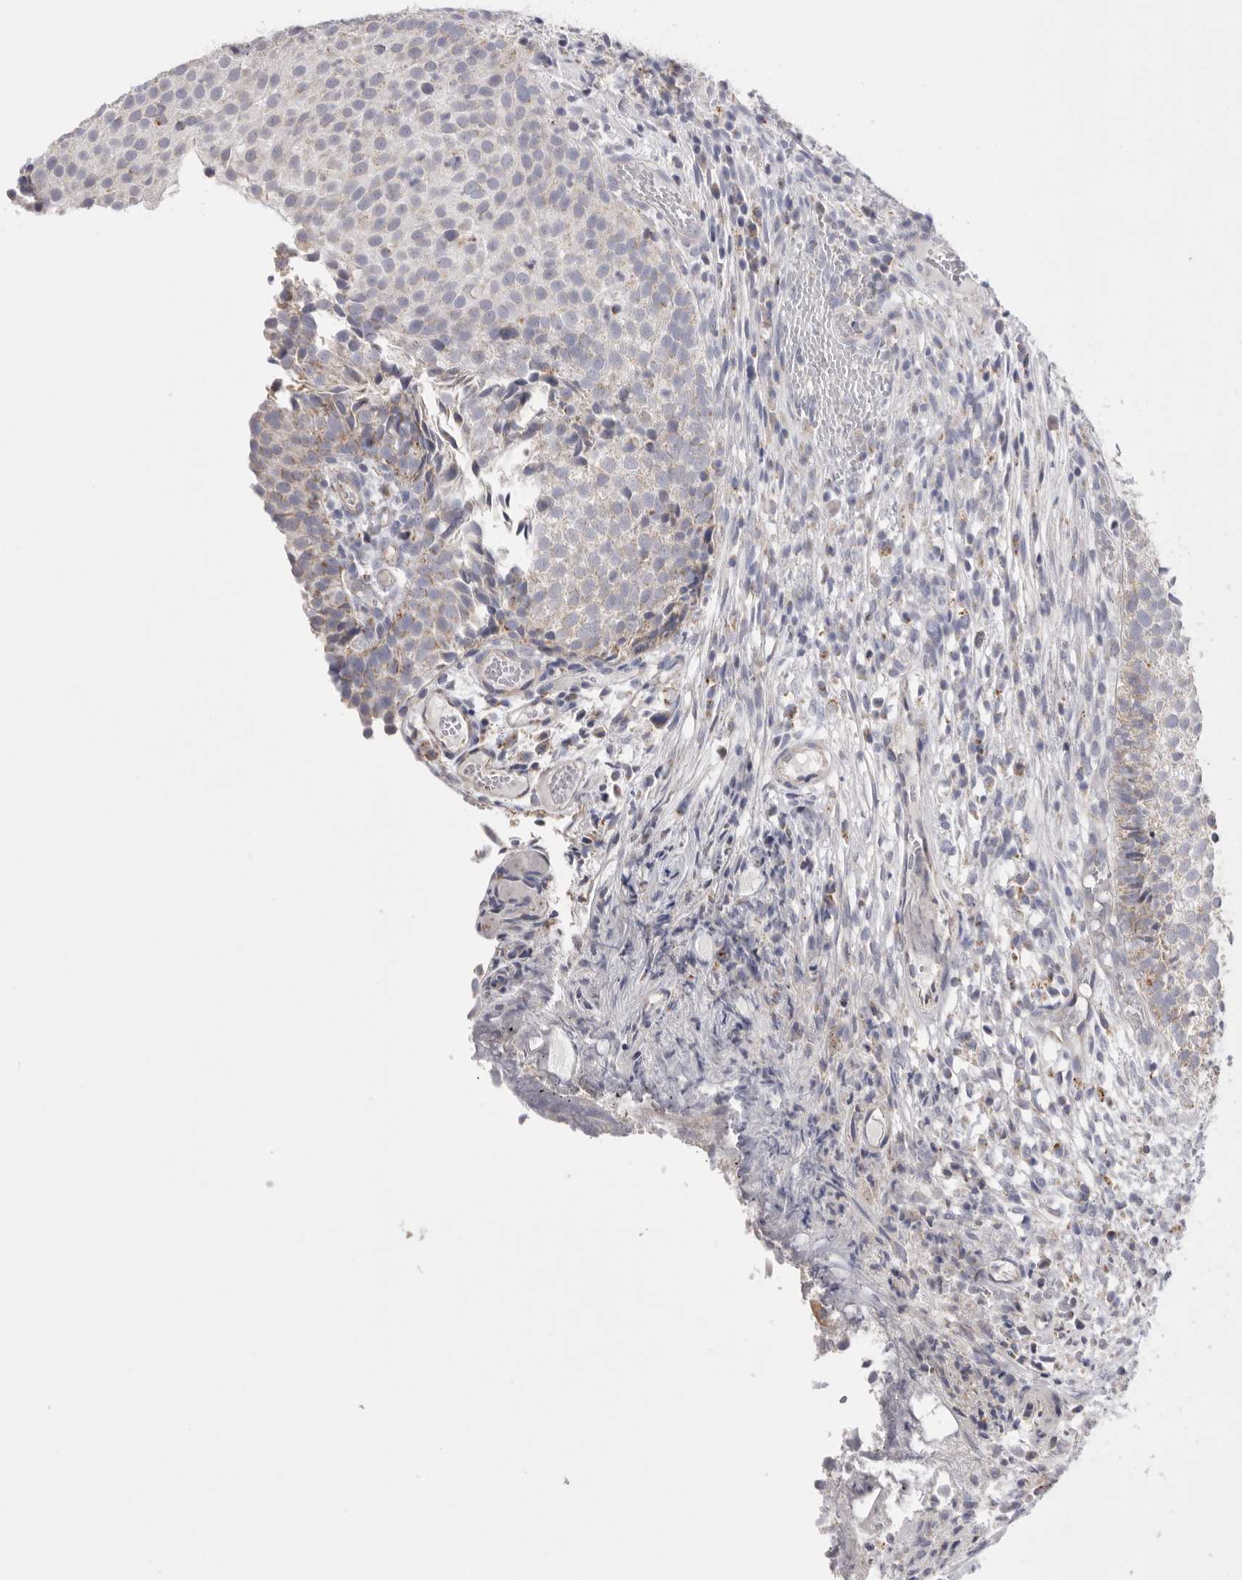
{"staining": {"intensity": "negative", "quantity": "none", "location": "none"}, "tissue": "urothelial cancer", "cell_type": "Tumor cells", "image_type": "cancer", "snomed": [{"axis": "morphology", "description": "Urothelial carcinoma, Low grade"}, {"axis": "topography", "description": "Urinary bladder"}], "caption": "Human urothelial cancer stained for a protein using immunohistochemistry displays no staining in tumor cells.", "gene": "VDAC3", "patient": {"sex": "male", "age": 86}}